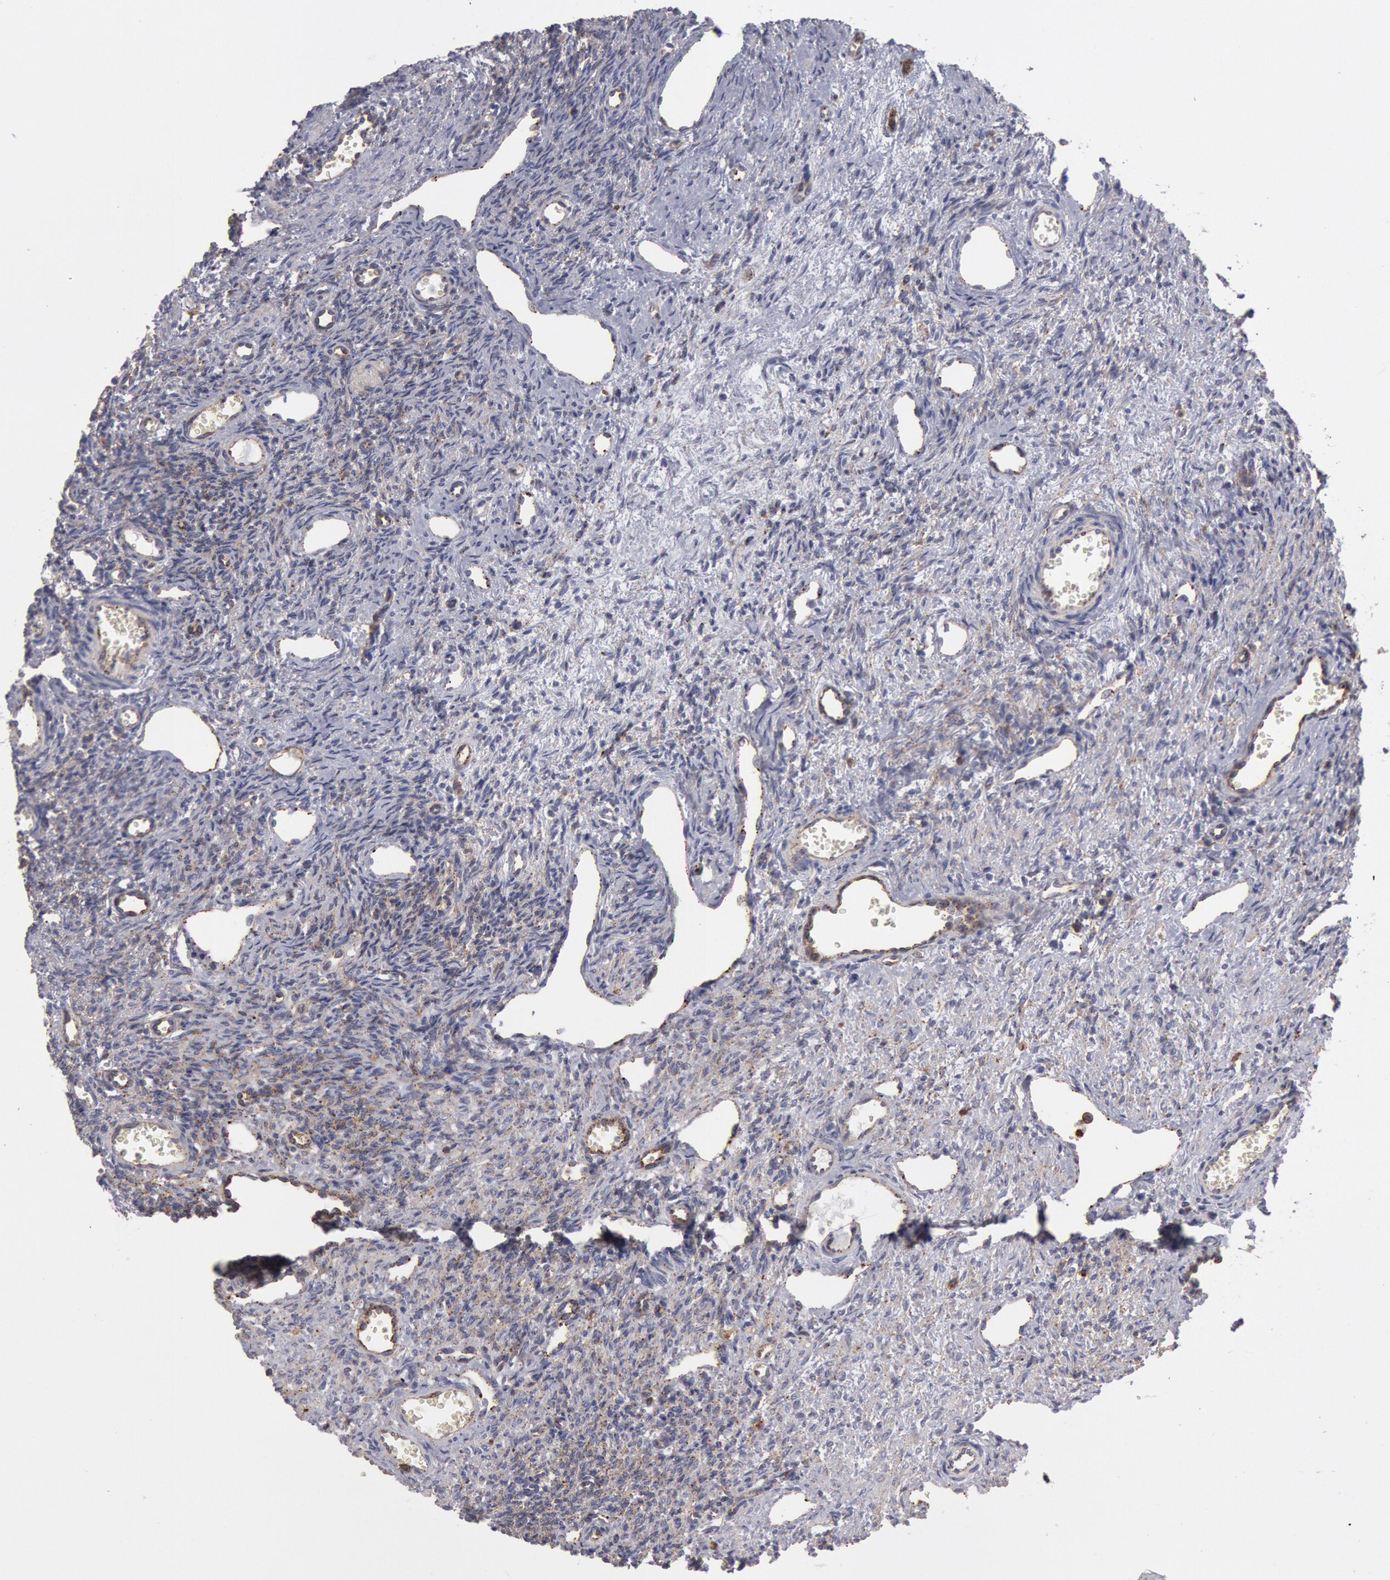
{"staining": {"intensity": "negative", "quantity": "none", "location": "none"}, "tissue": "ovary", "cell_type": "Ovarian stroma cells", "image_type": "normal", "snomed": [{"axis": "morphology", "description": "Normal tissue, NOS"}, {"axis": "topography", "description": "Ovary"}], "caption": "Image shows no protein staining in ovarian stroma cells of benign ovary. (IHC, brightfield microscopy, high magnification).", "gene": "FLOT1", "patient": {"sex": "female", "age": 33}}